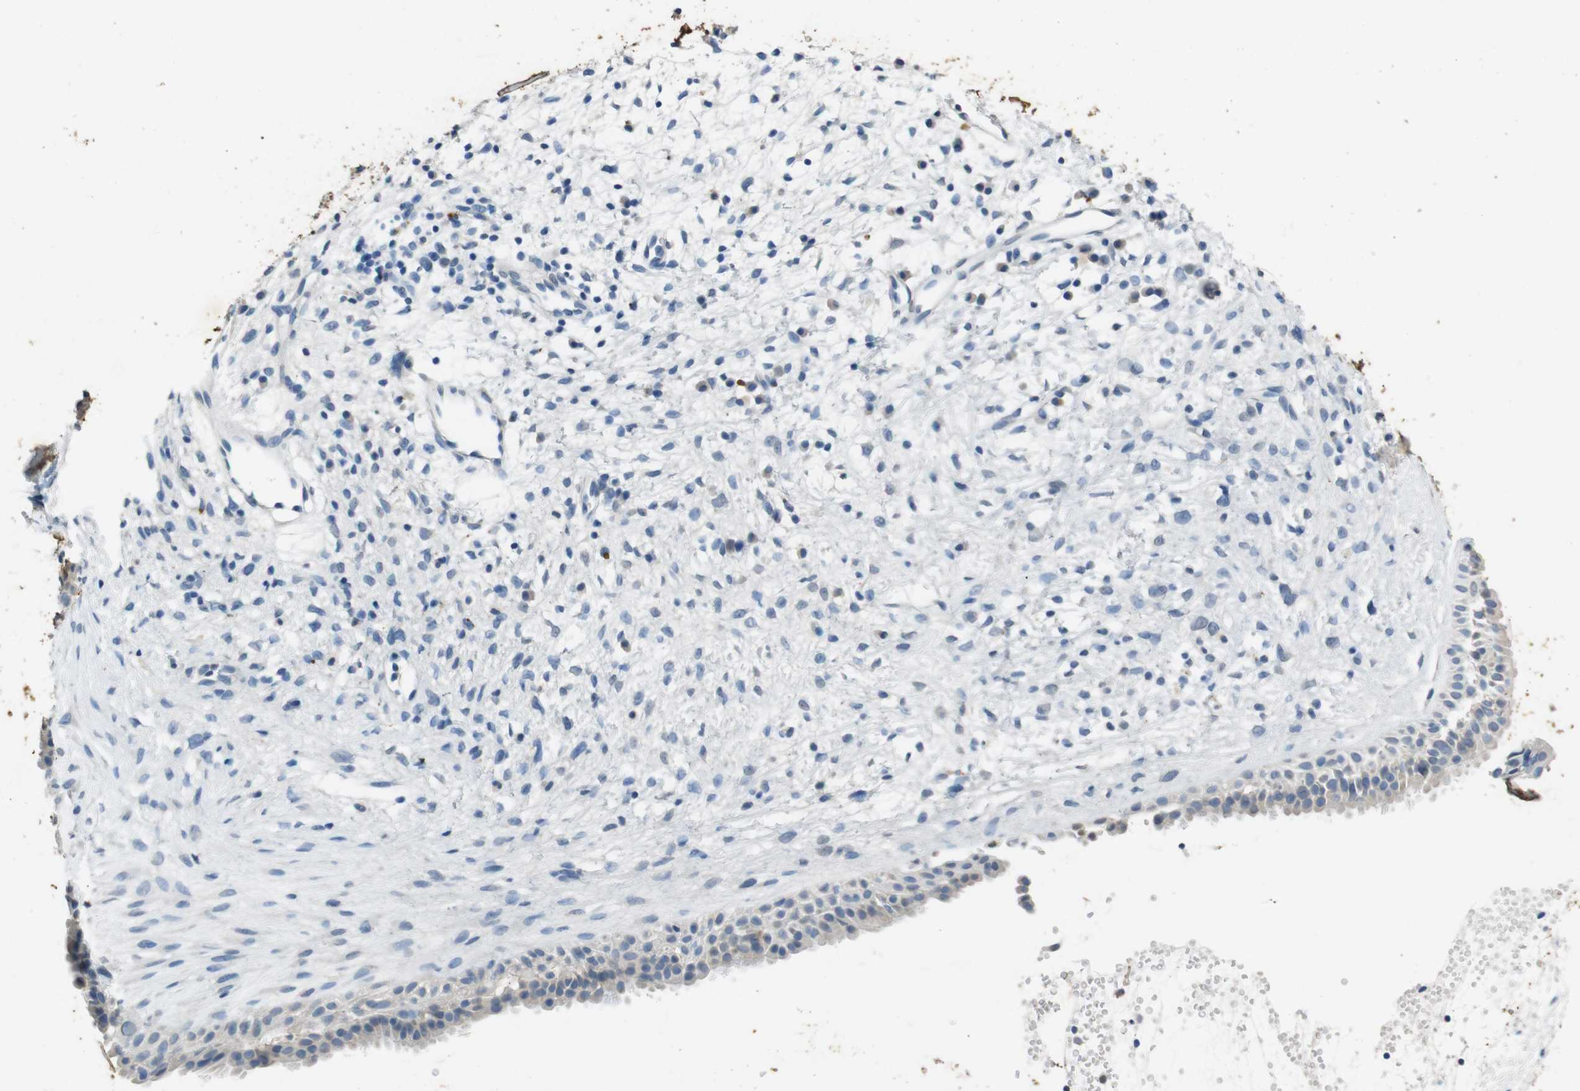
{"staining": {"intensity": "negative", "quantity": "none", "location": "none"}, "tissue": "nasopharynx", "cell_type": "Respiratory epithelial cells", "image_type": "normal", "snomed": [{"axis": "morphology", "description": "Normal tissue, NOS"}, {"axis": "topography", "description": "Nasopharynx"}], "caption": "Respiratory epithelial cells show no significant protein positivity in unremarkable nasopharynx. (Immunohistochemistry, brightfield microscopy, high magnification).", "gene": "STBD1", "patient": {"sex": "male", "age": 22}}